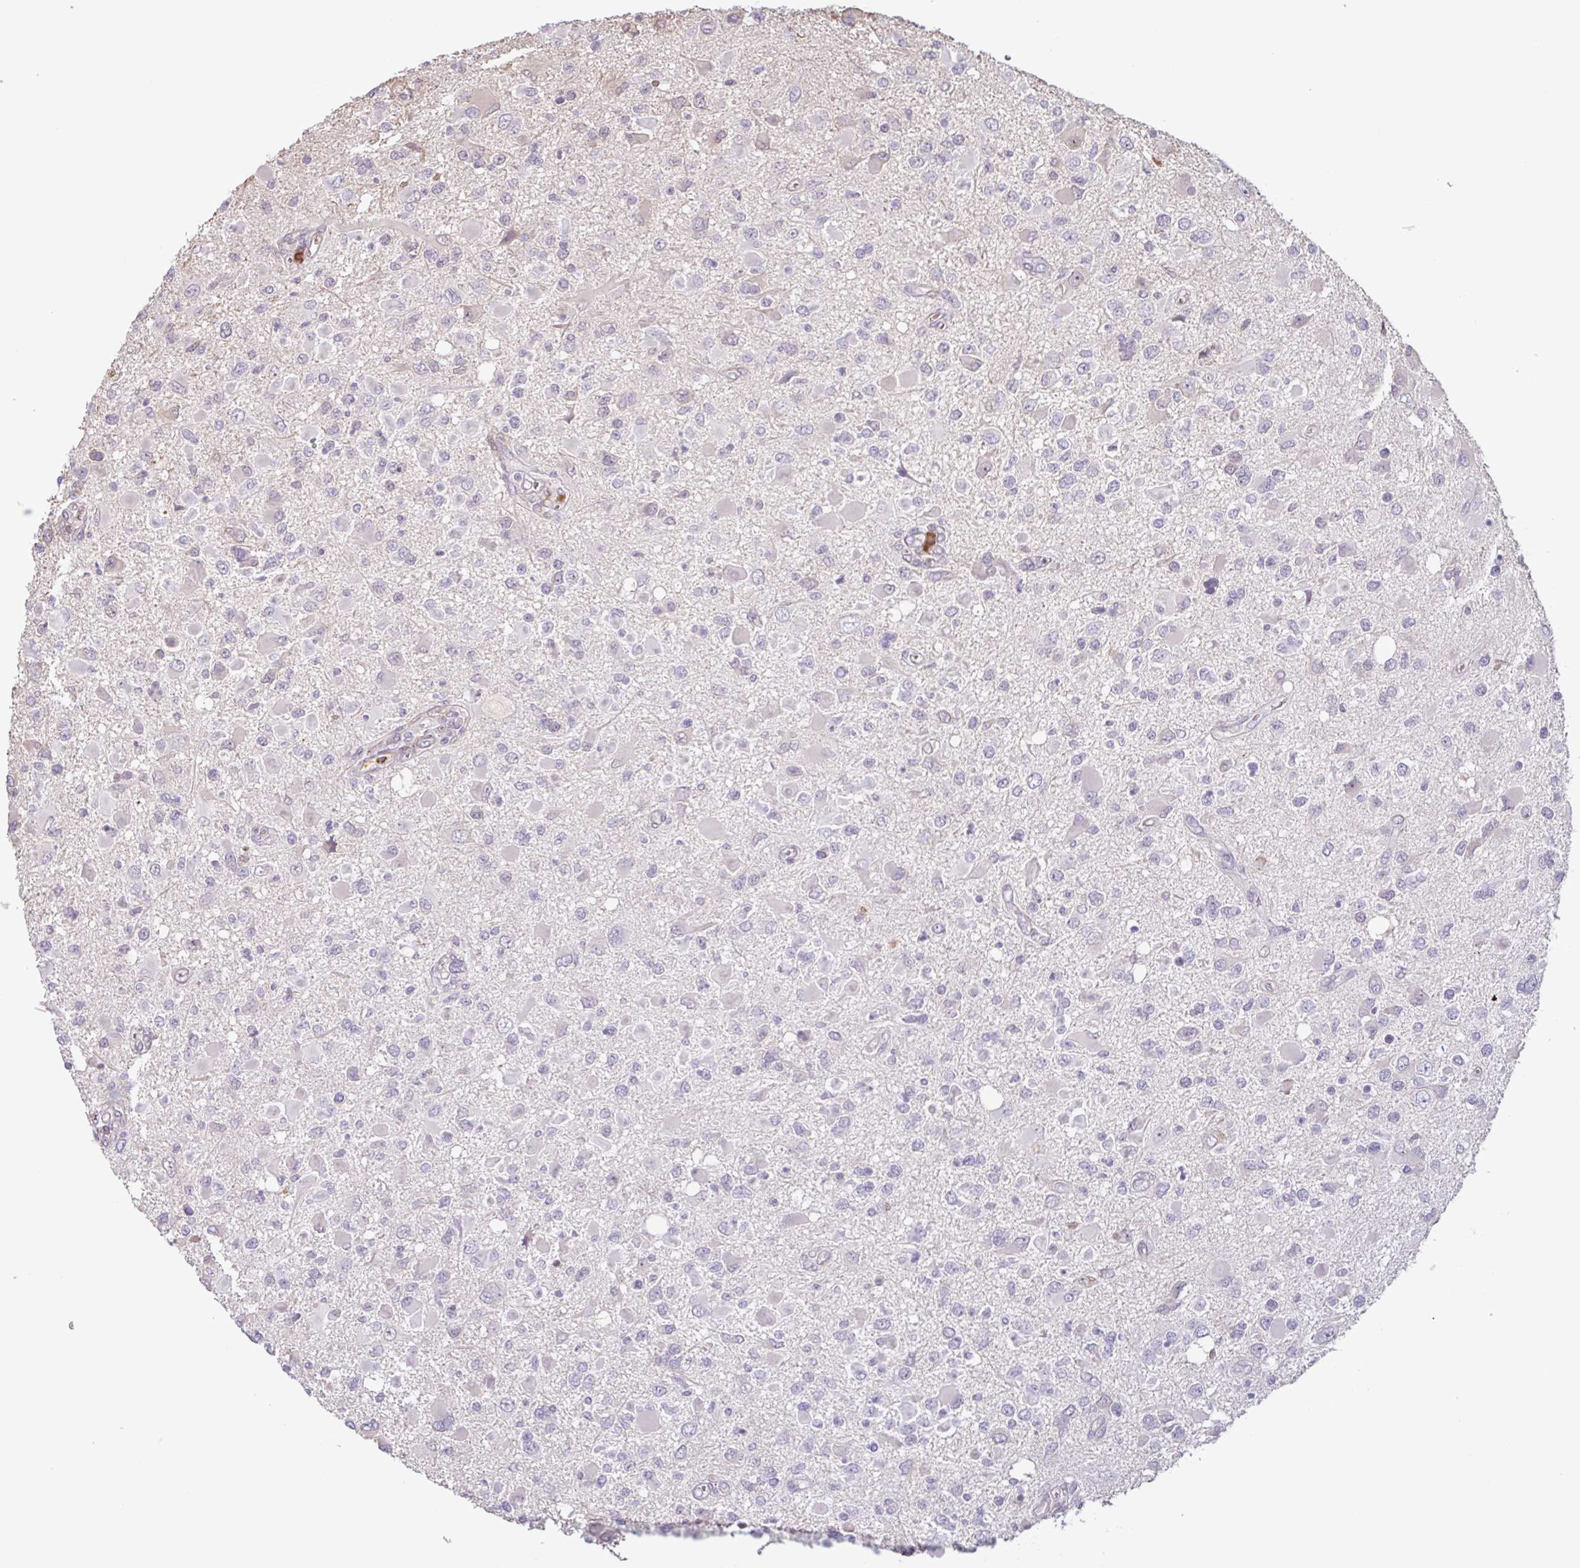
{"staining": {"intensity": "negative", "quantity": "none", "location": "none"}, "tissue": "glioma", "cell_type": "Tumor cells", "image_type": "cancer", "snomed": [{"axis": "morphology", "description": "Glioma, malignant, High grade"}, {"axis": "topography", "description": "Brain"}], "caption": "IHC image of neoplastic tissue: malignant high-grade glioma stained with DAB demonstrates no significant protein expression in tumor cells.", "gene": "TAF1D", "patient": {"sex": "male", "age": 53}}